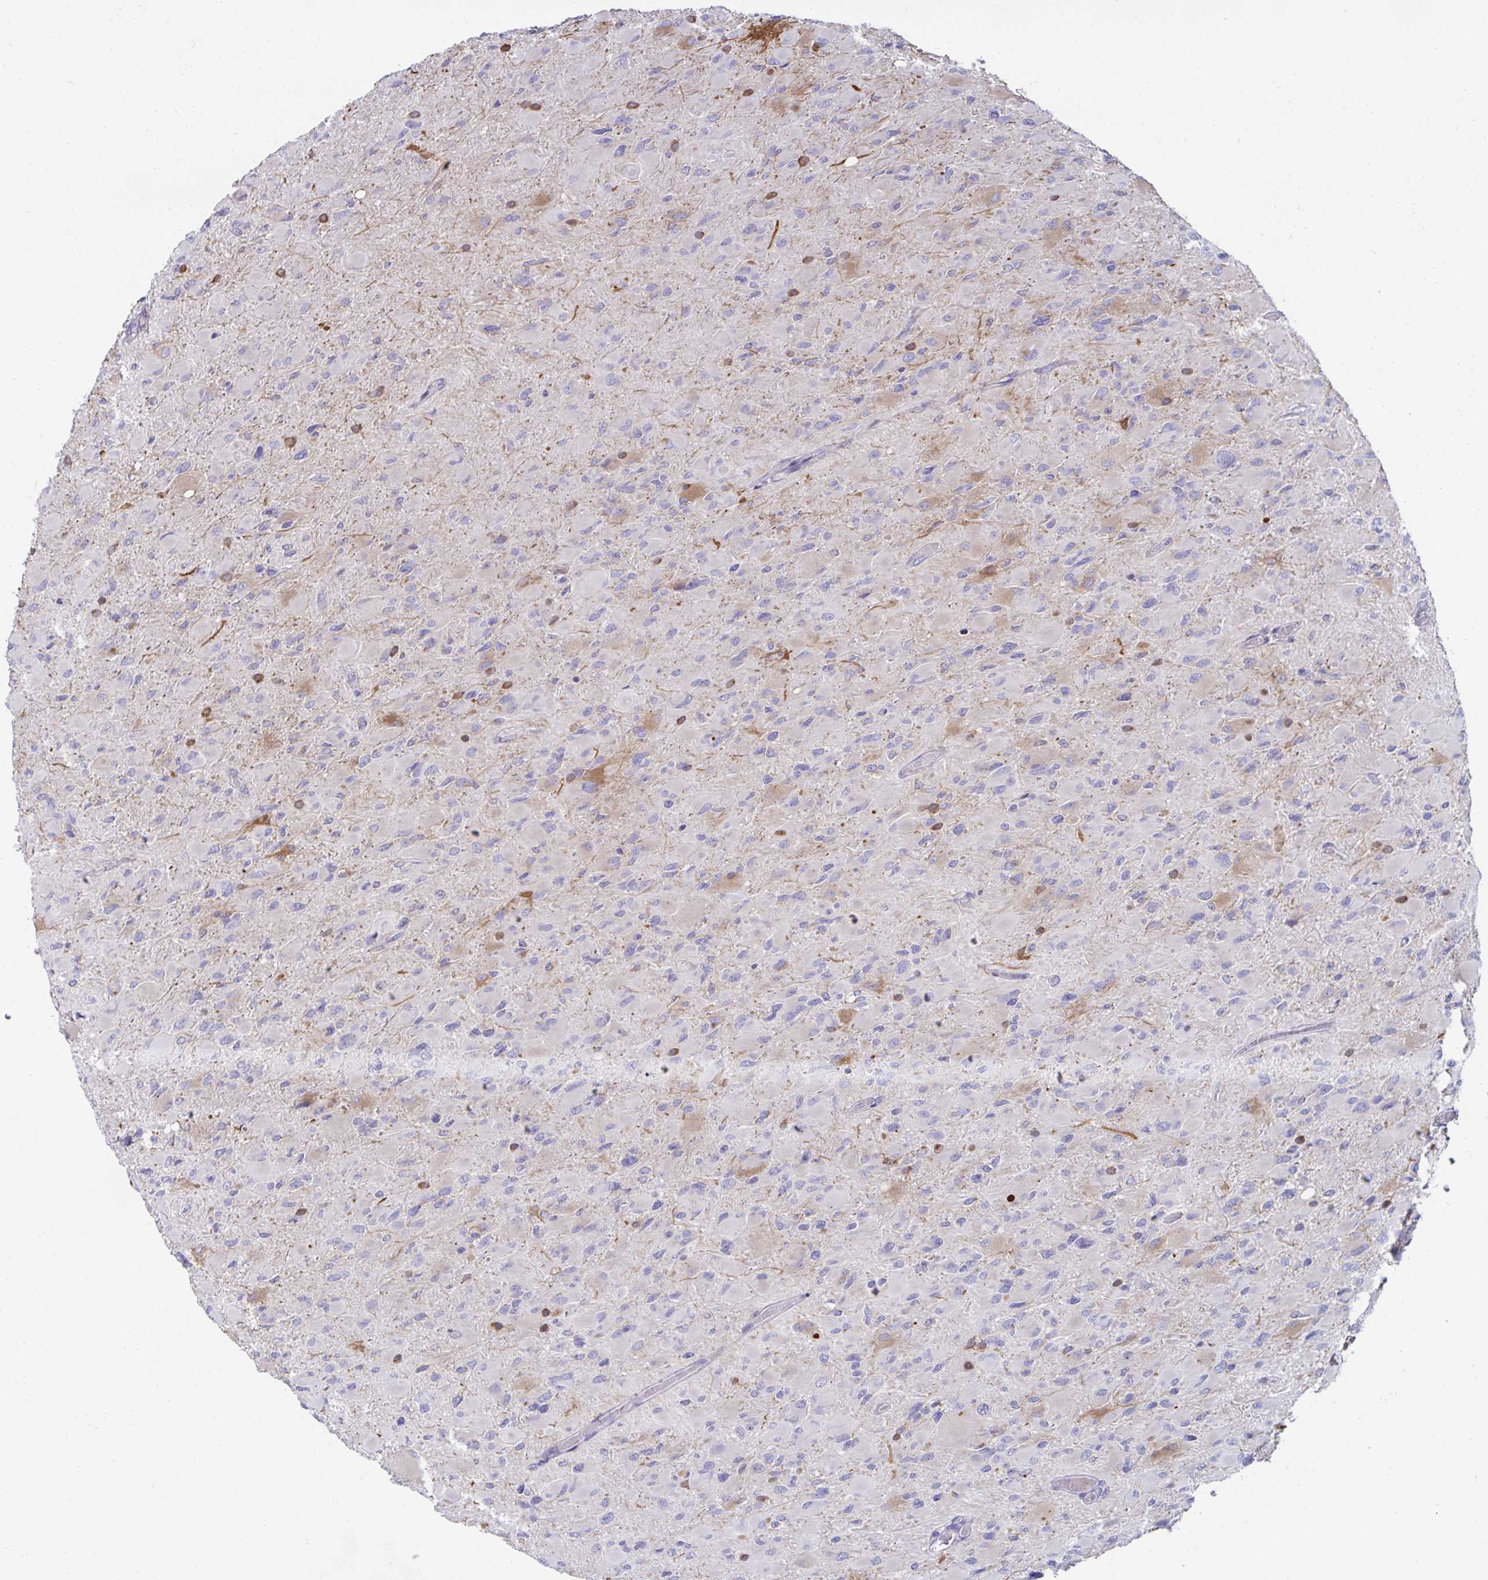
{"staining": {"intensity": "negative", "quantity": "none", "location": "none"}, "tissue": "glioma", "cell_type": "Tumor cells", "image_type": "cancer", "snomed": [{"axis": "morphology", "description": "Glioma, malignant, High grade"}, {"axis": "topography", "description": "Cerebral cortex"}], "caption": "This is an immunohistochemistry (IHC) micrograph of glioma. There is no positivity in tumor cells.", "gene": "FBXL13", "patient": {"sex": "female", "age": 36}}